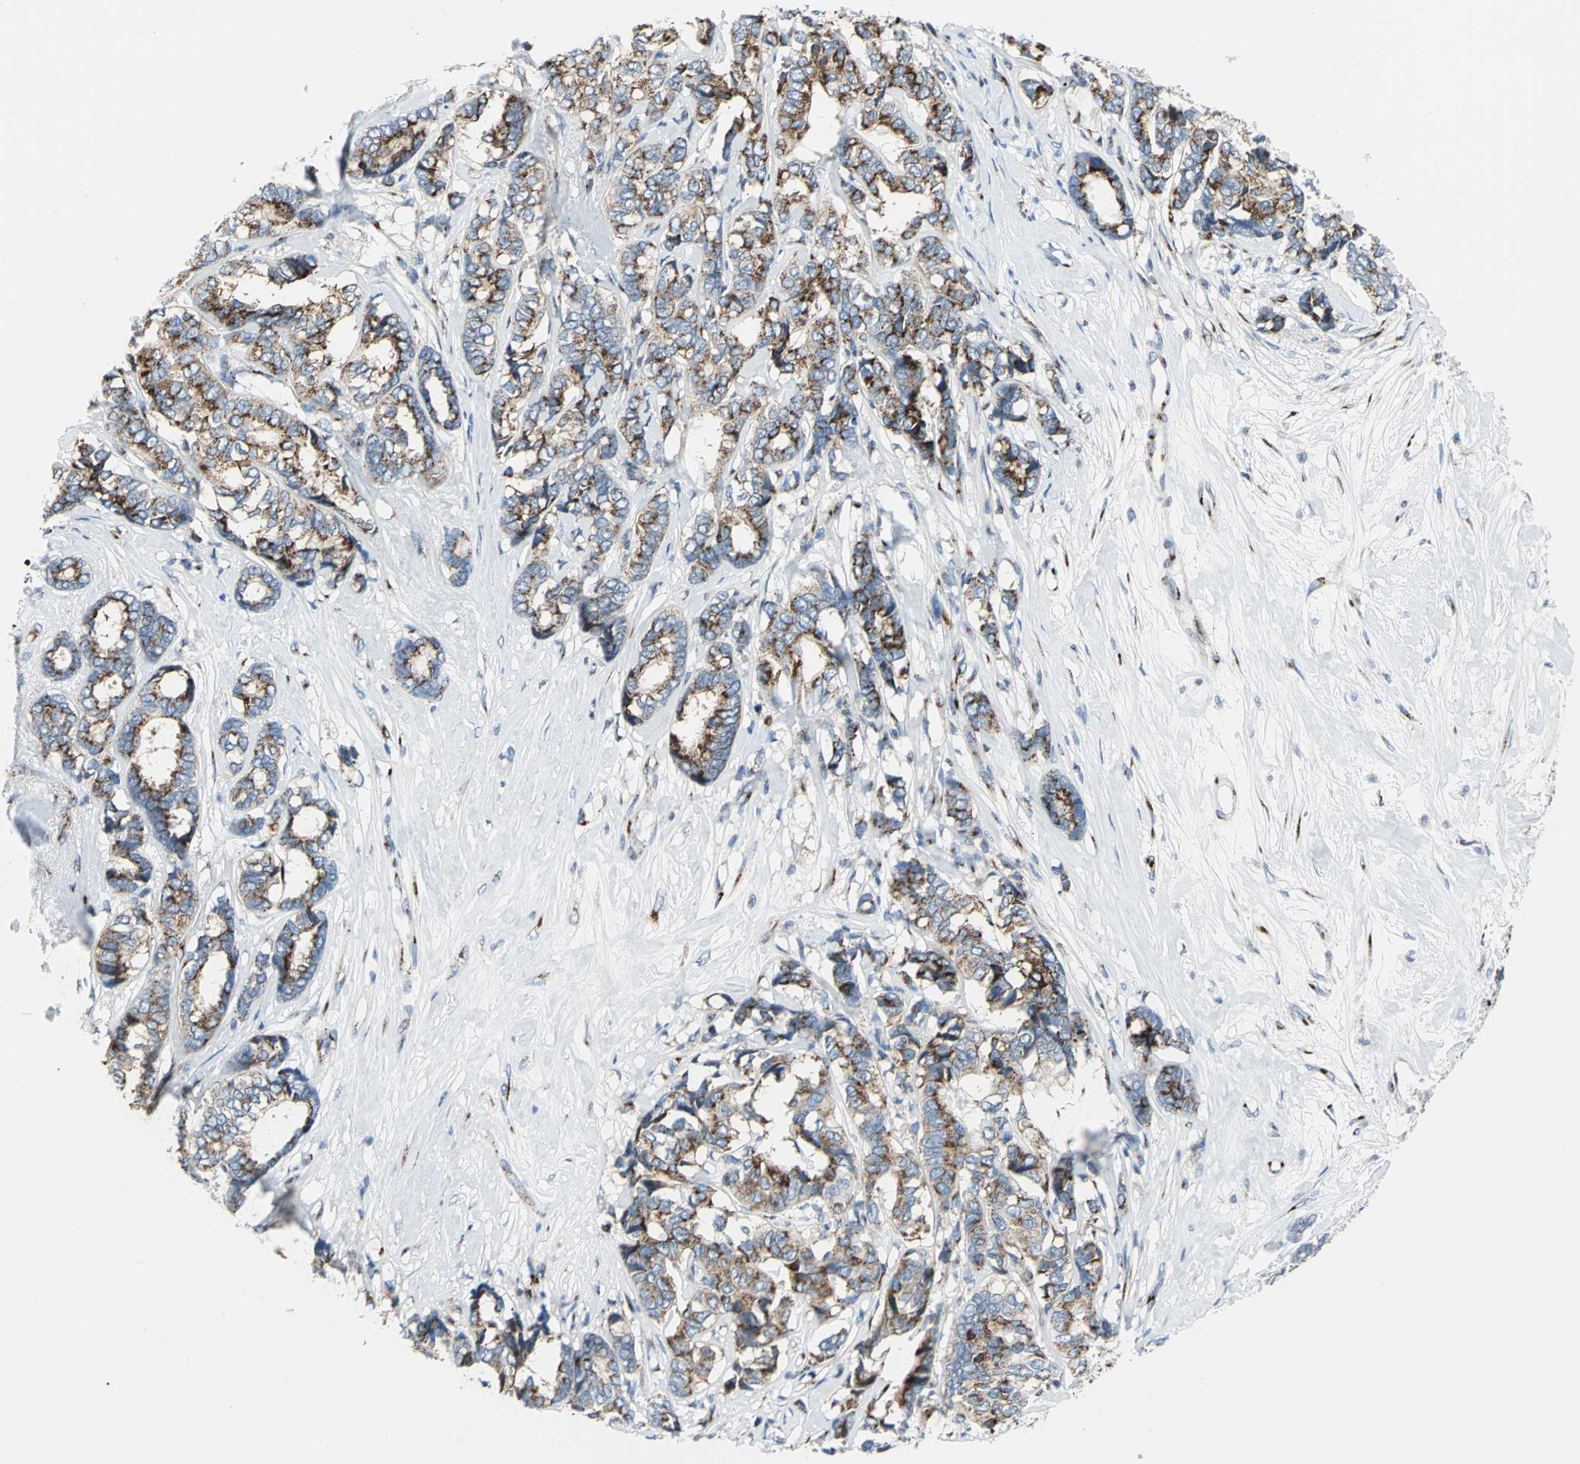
{"staining": {"intensity": "strong", "quantity": ">75%", "location": "cytoplasmic/membranous"}, "tissue": "breast cancer", "cell_type": "Tumor cells", "image_type": "cancer", "snomed": [{"axis": "morphology", "description": "Duct carcinoma"}, {"axis": "topography", "description": "Breast"}], "caption": "The immunohistochemical stain labels strong cytoplasmic/membranous staining in tumor cells of breast cancer tissue. (DAB = brown stain, brightfield microscopy at high magnification).", "gene": "GPR3", "patient": {"sex": "female", "age": 87}}